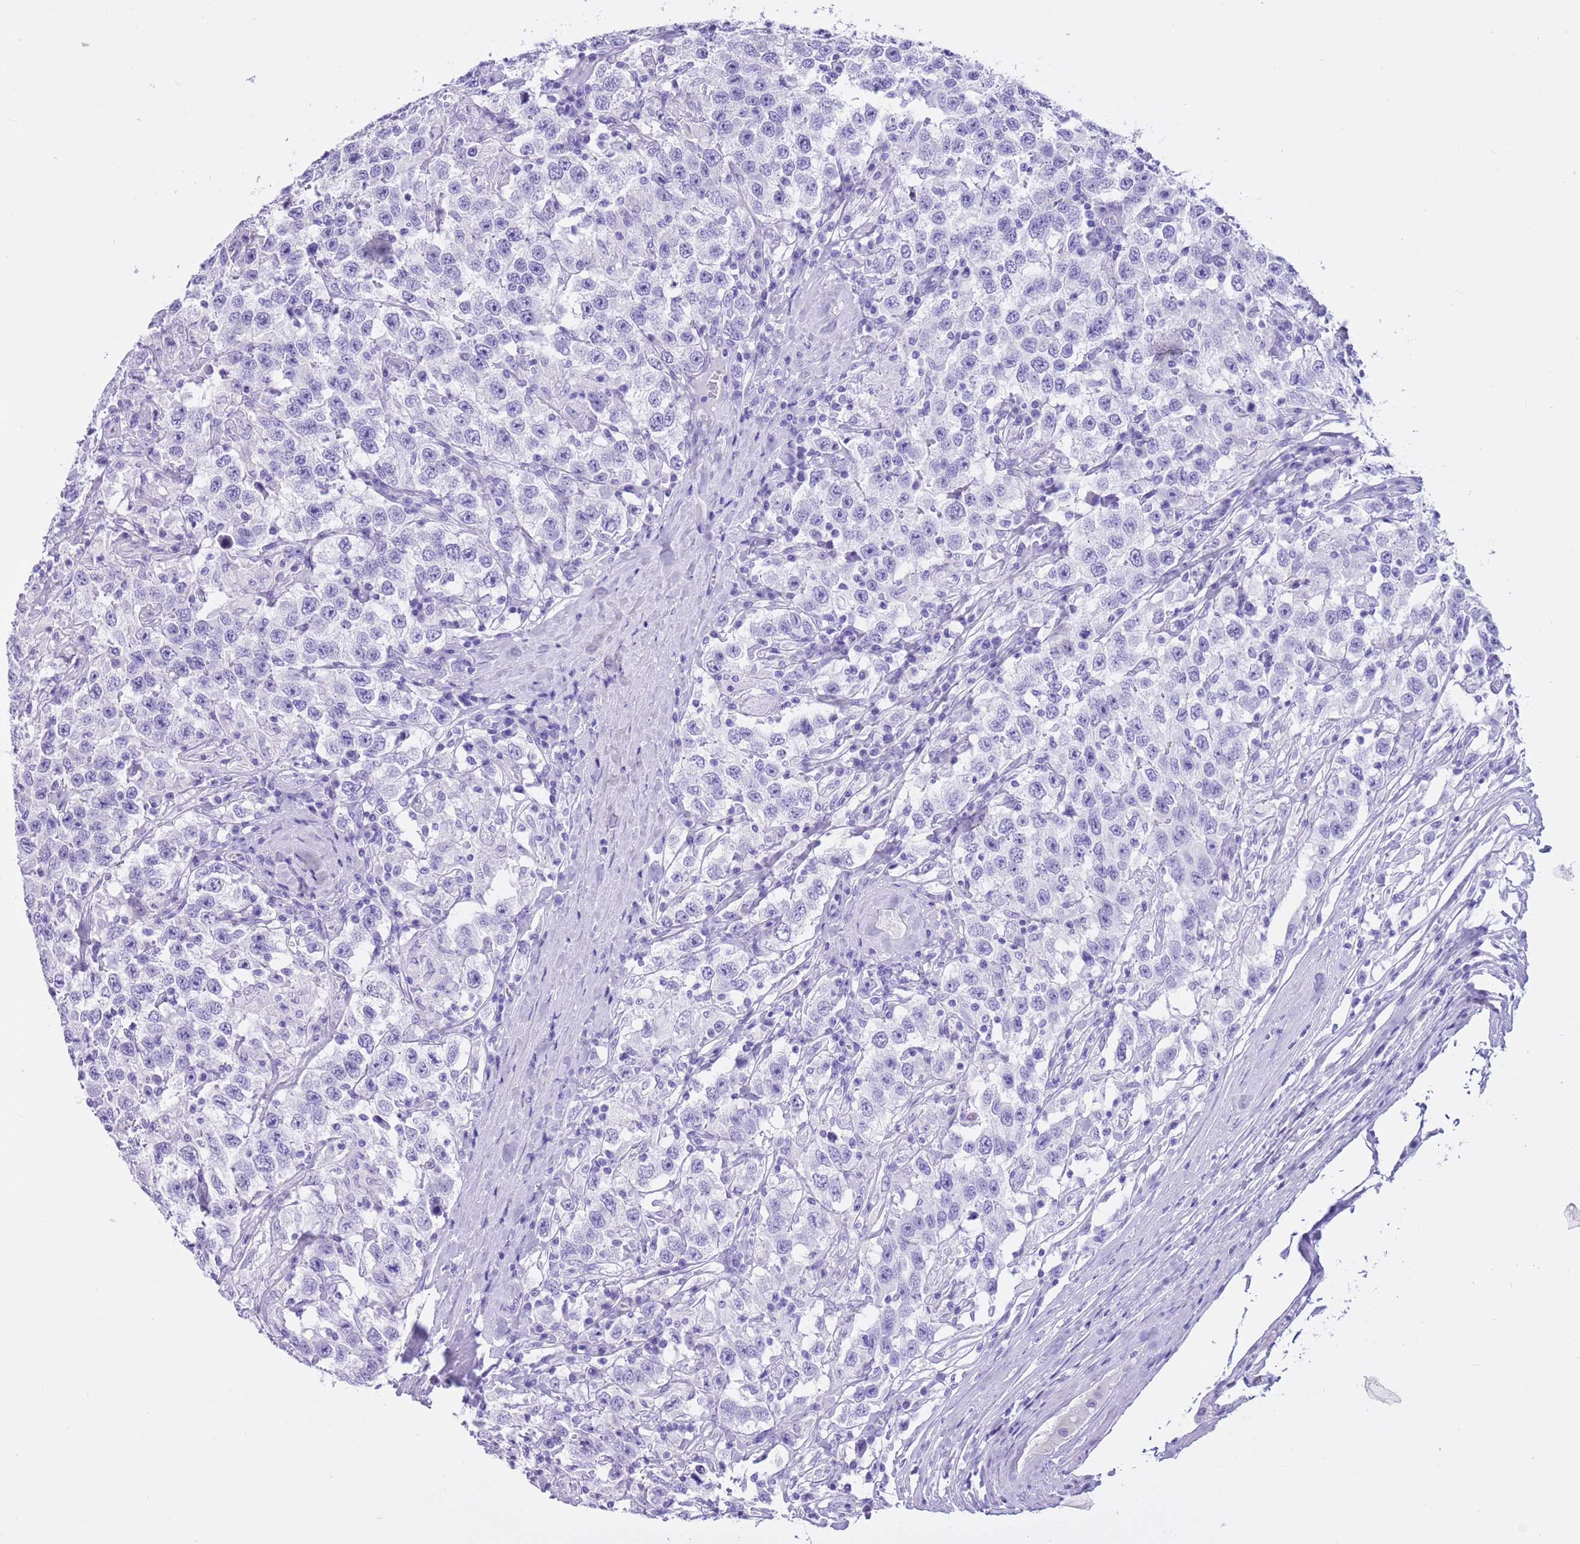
{"staining": {"intensity": "negative", "quantity": "none", "location": "none"}, "tissue": "testis cancer", "cell_type": "Tumor cells", "image_type": "cancer", "snomed": [{"axis": "morphology", "description": "Seminoma, NOS"}, {"axis": "topography", "description": "Testis"}], "caption": "High power microscopy image of an IHC photomicrograph of seminoma (testis), revealing no significant expression in tumor cells.", "gene": "TMEM185B", "patient": {"sex": "male", "age": 41}}